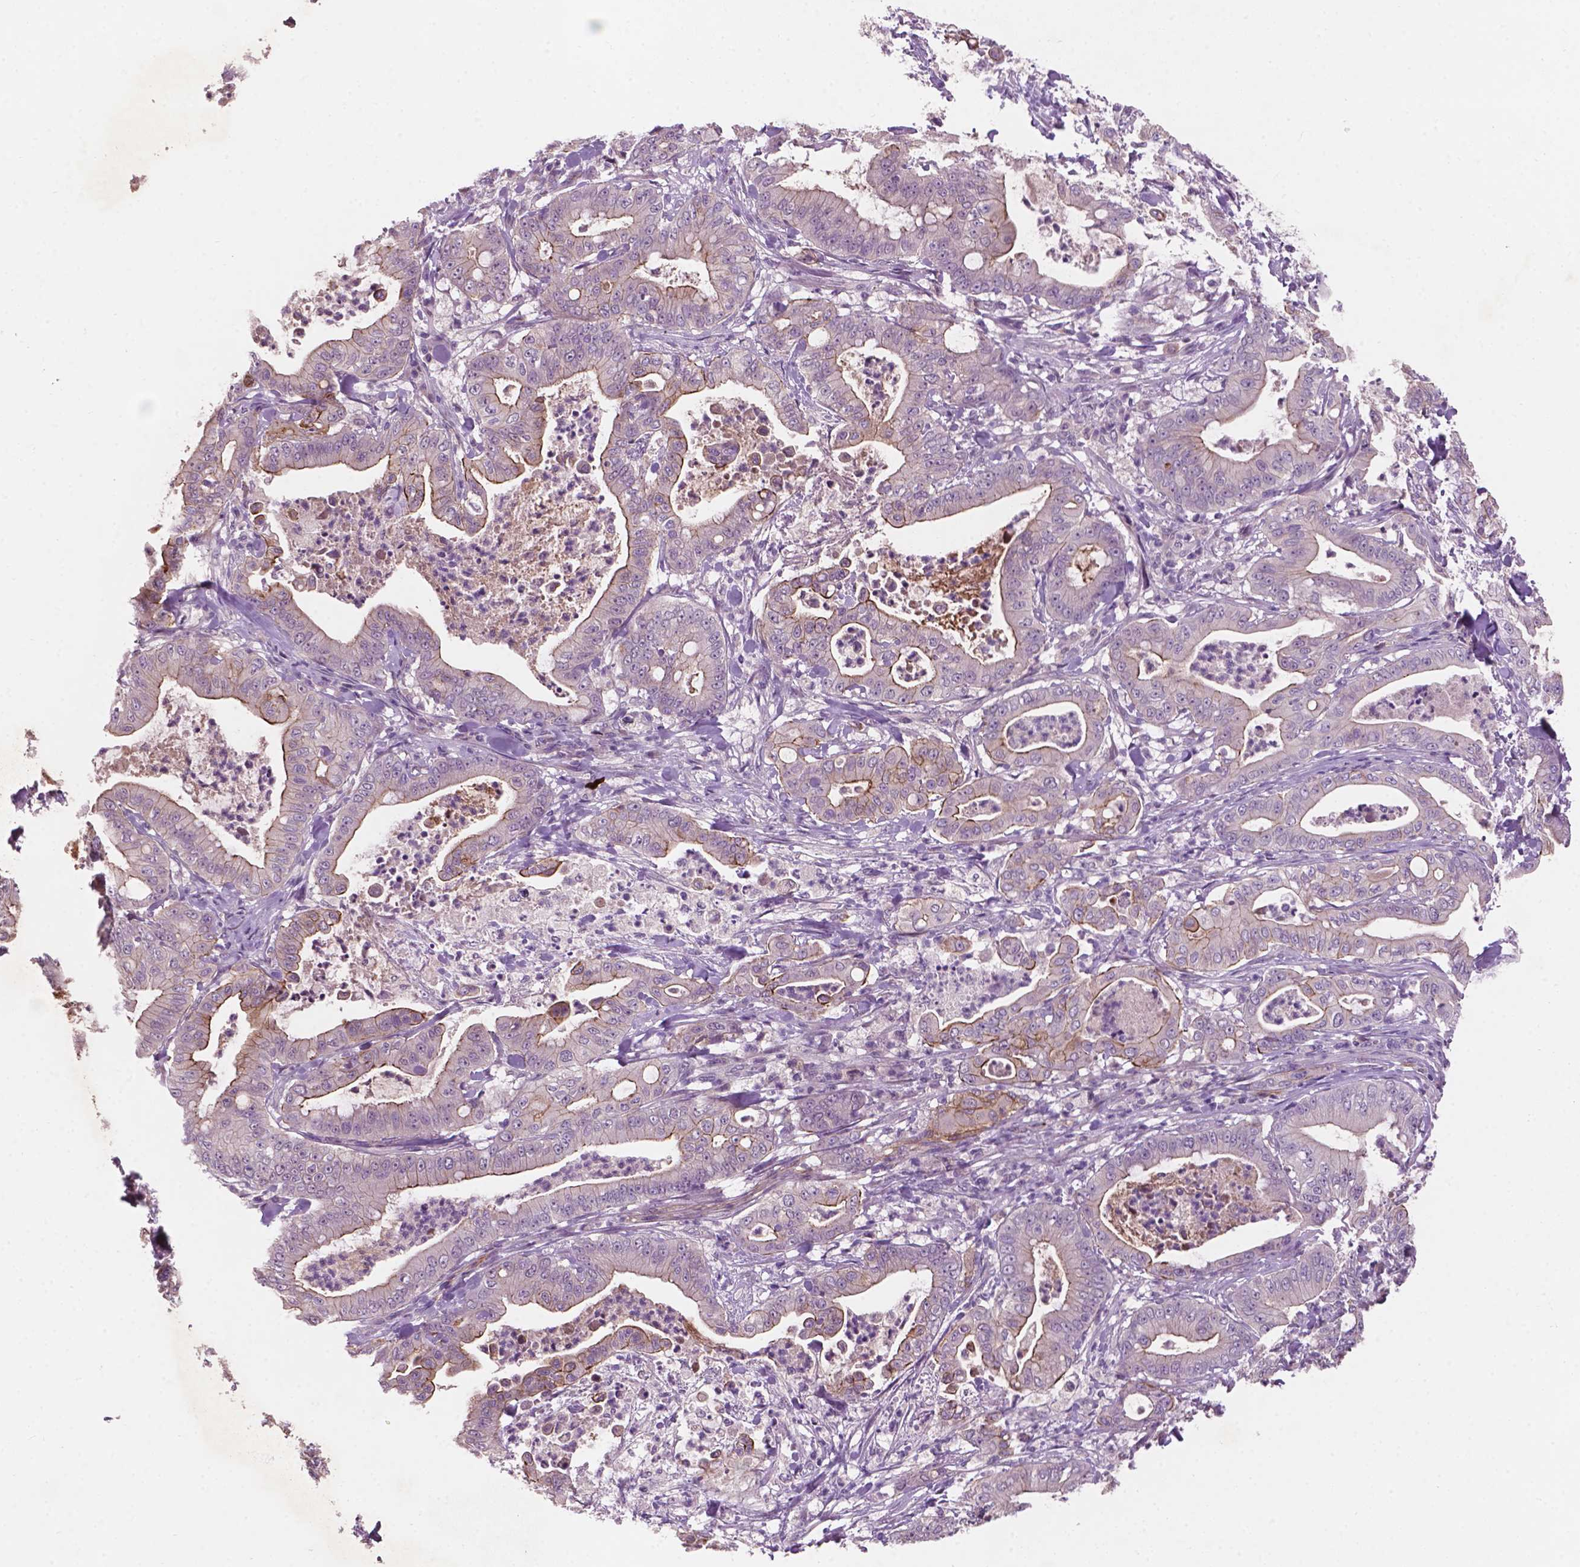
{"staining": {"intensity": "moderate", "quantity": "<25%", "location": "cytoplasmic/membranous"}, "tissue": "pancreatic cancer", "cell_type": "Tumor cells", "image_type": "cancer", "snomed": [{"axis": "morphology", "description": "Adenocarcinoma, NOS"}, {"axis": "topography", "description": "Pancreas"}], "caption": "Immunohistochemistry of human pancreatic cancer (adenocarcinoma) exhibits low levels of moderate cytoplasmic/membranous positivity in approximately <25% of tumor cells.", "gene": "GXYLT2", "patient": {"sex": "male", "age": 71}}